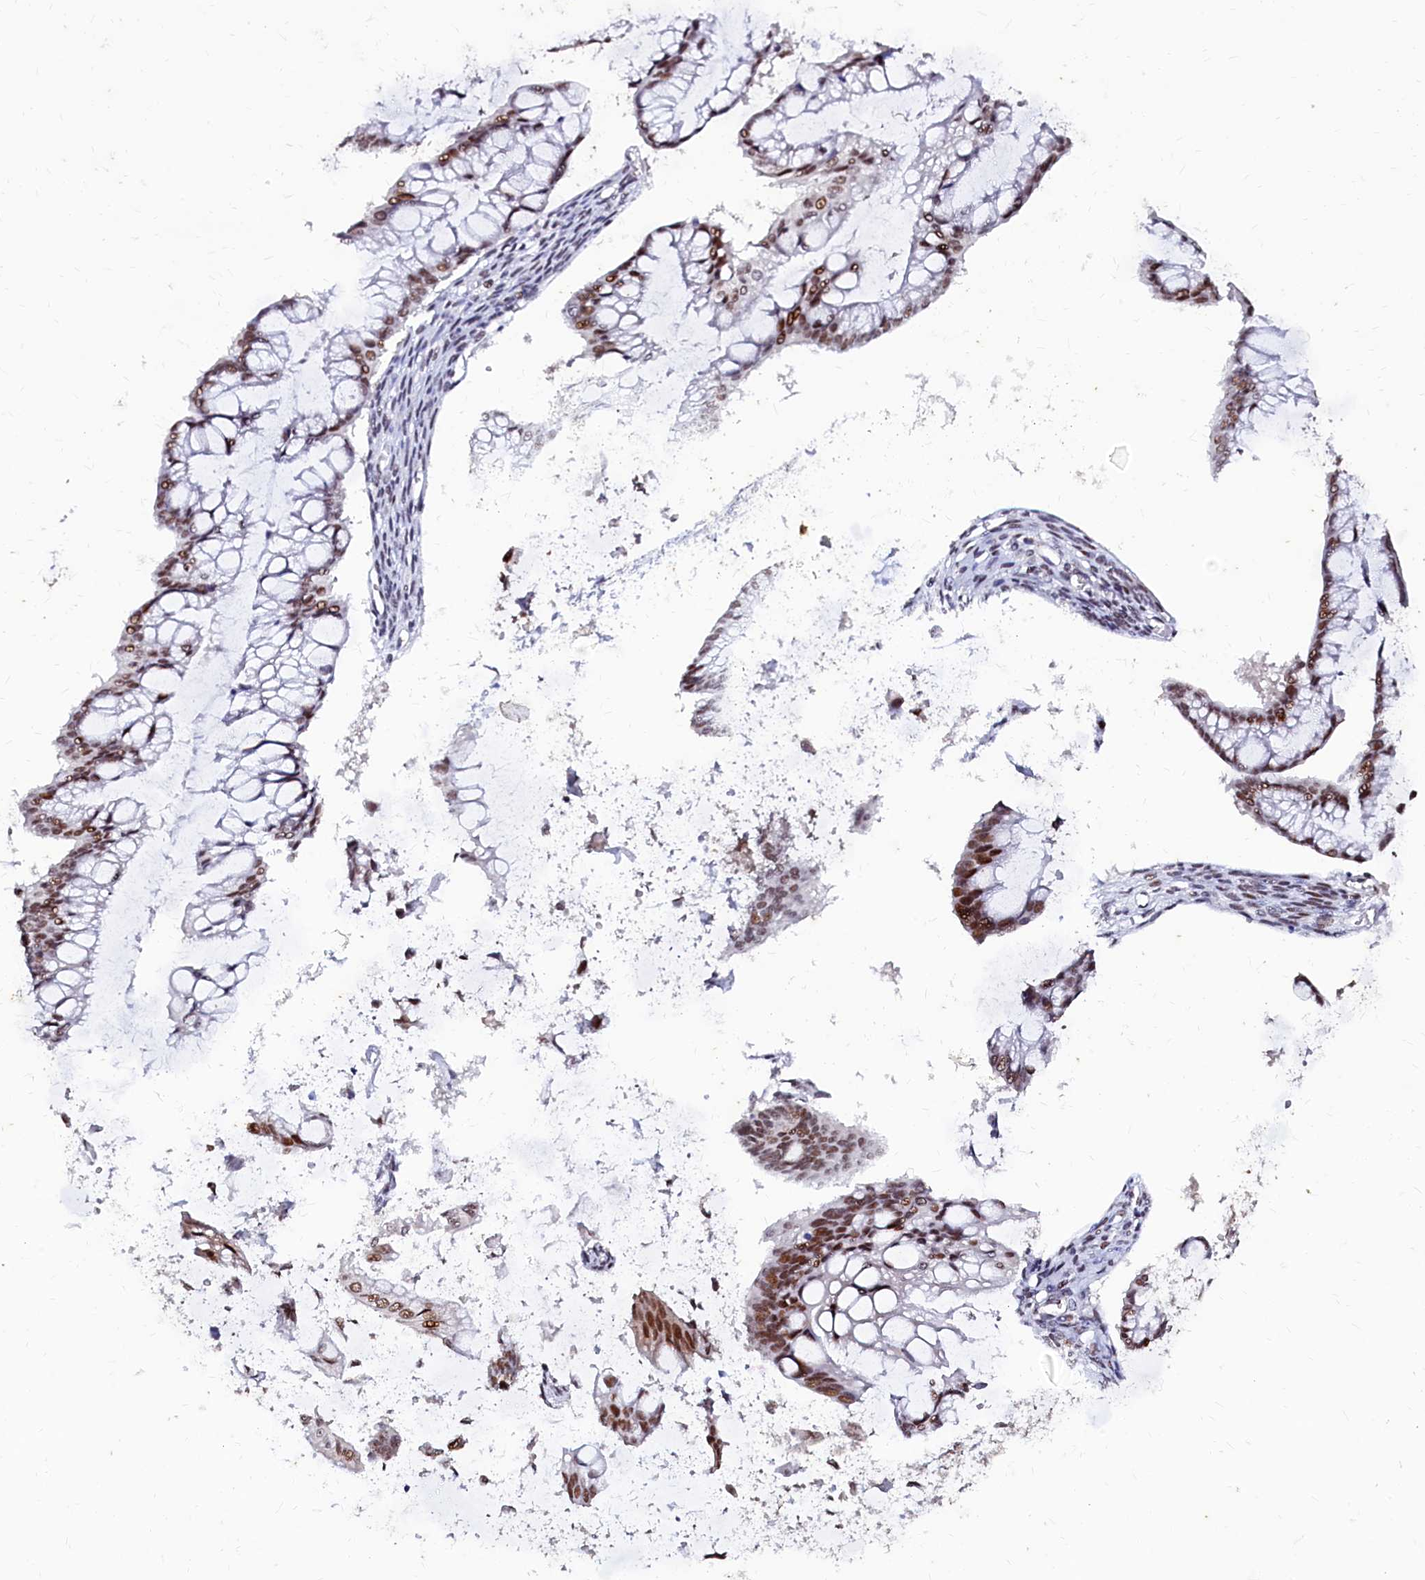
{"staining": {"intensity": "moderate", "quantity": ">75%", "location": "nuclear"}, "tissue": "ovarian cancer", "cell_type": "Tumor cells", "image_type": "cancer", "snomed": [{"axis": "morphology", "description": "Cystadenocarcinoma, mucinous, NOS"}, {"axis": "topography", "description": "Ovary"}], "caption": "Human ovarian cancer (mucinous cystadenocarcinoma) stained with a protein marker demonstrates moderate staining in tumor cells.", "gene": "CPSF7", "patient": {"sex": "female", "age": 73}}